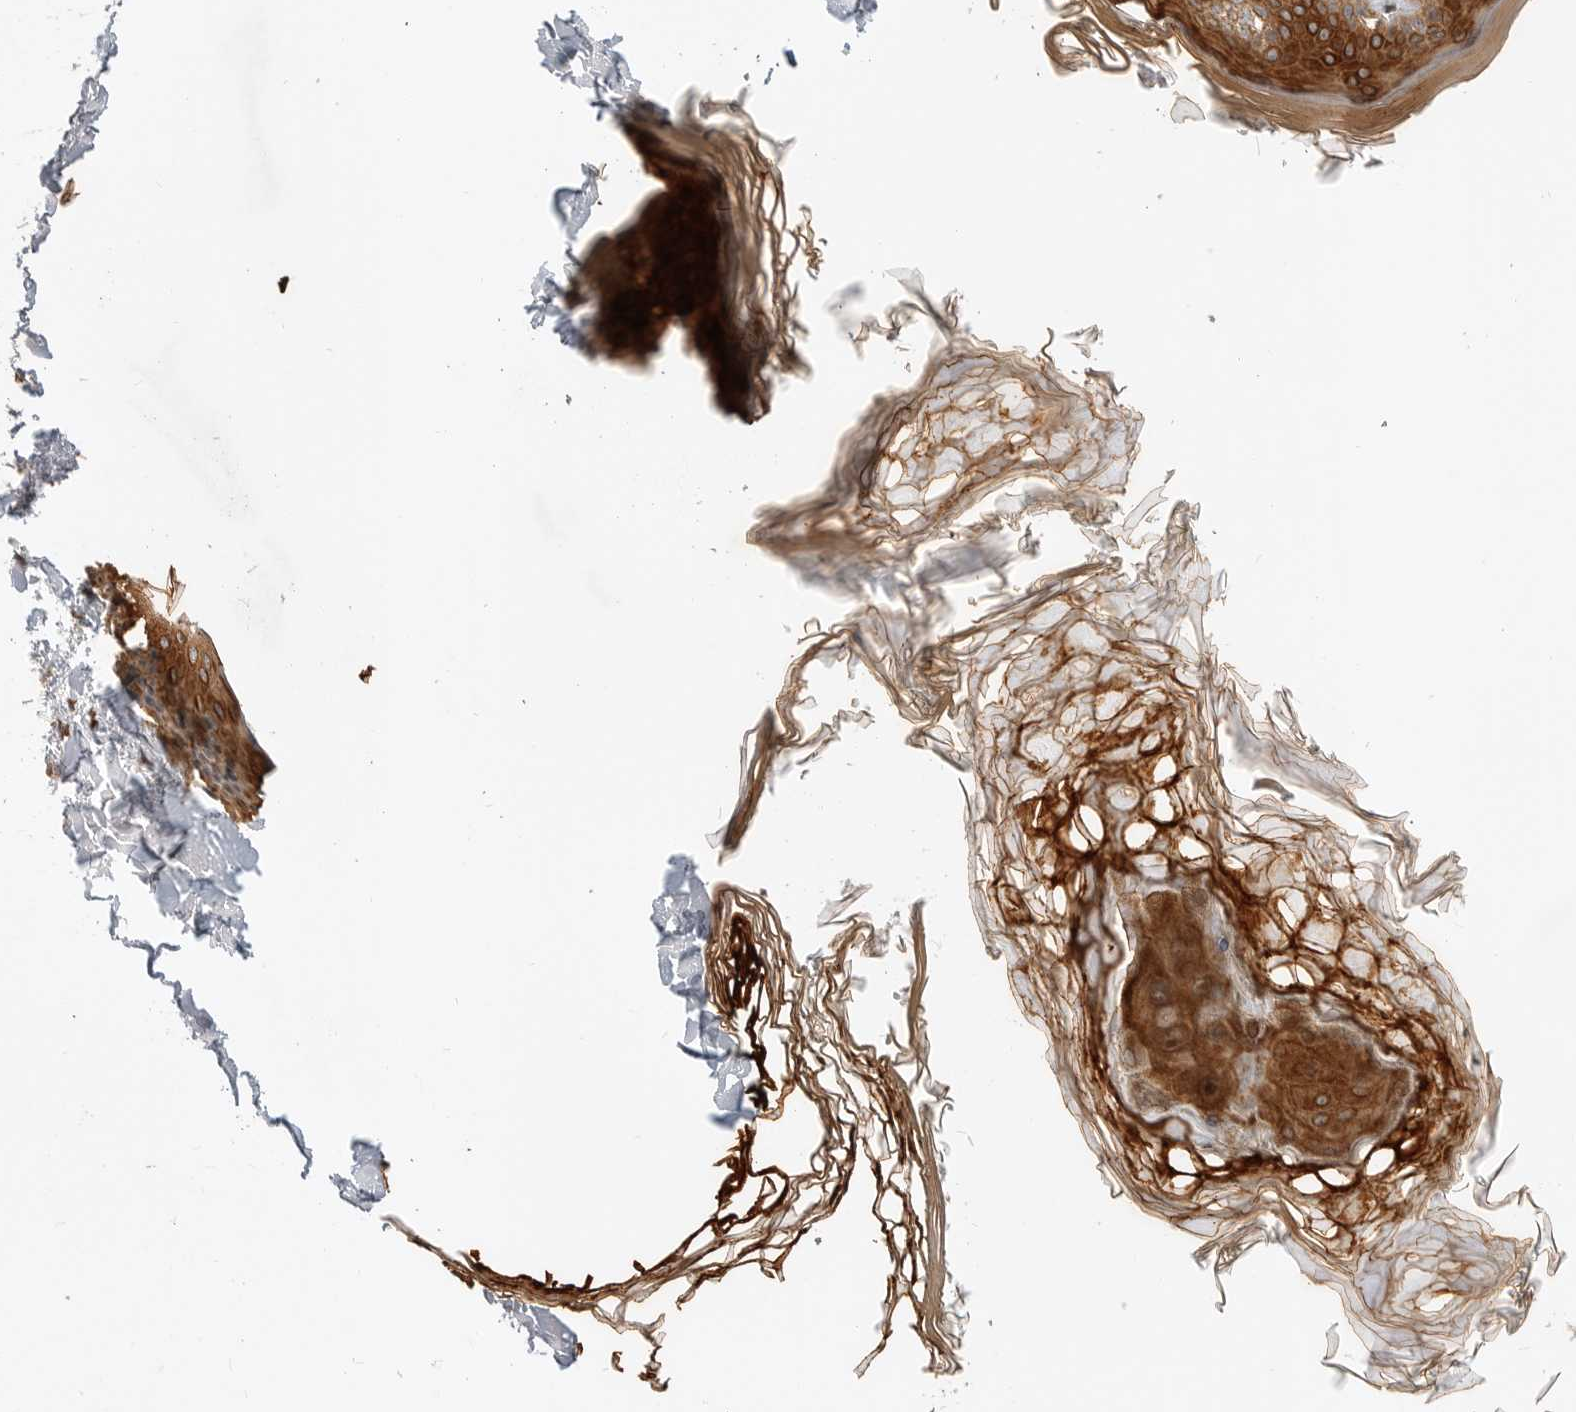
{"staining": {"intensity": "moderate", "quantity": ">75%", "location": "cytoplasmic/membranous"}, "tissue": "skin", "cell_type": "Fibroblasts", "image_type": "normal", "snomed": [{"axis": "morphology", "description": "Normal tissue, NOS"}, {"axis": "topography", "description": "Skin"}], "caption": "Protein staining exhibits moderate cytoplasmic/membranous expression in approximately >75% of fibroblasts in benign skin. The staining was performed using DAB to visualize the protein expression in brown, while the nuclei were stained in blue with hematoxylin (Magnification: 20x).", "gene": "GPATCH2", "patient": {"sex": "female", "age": 27}}